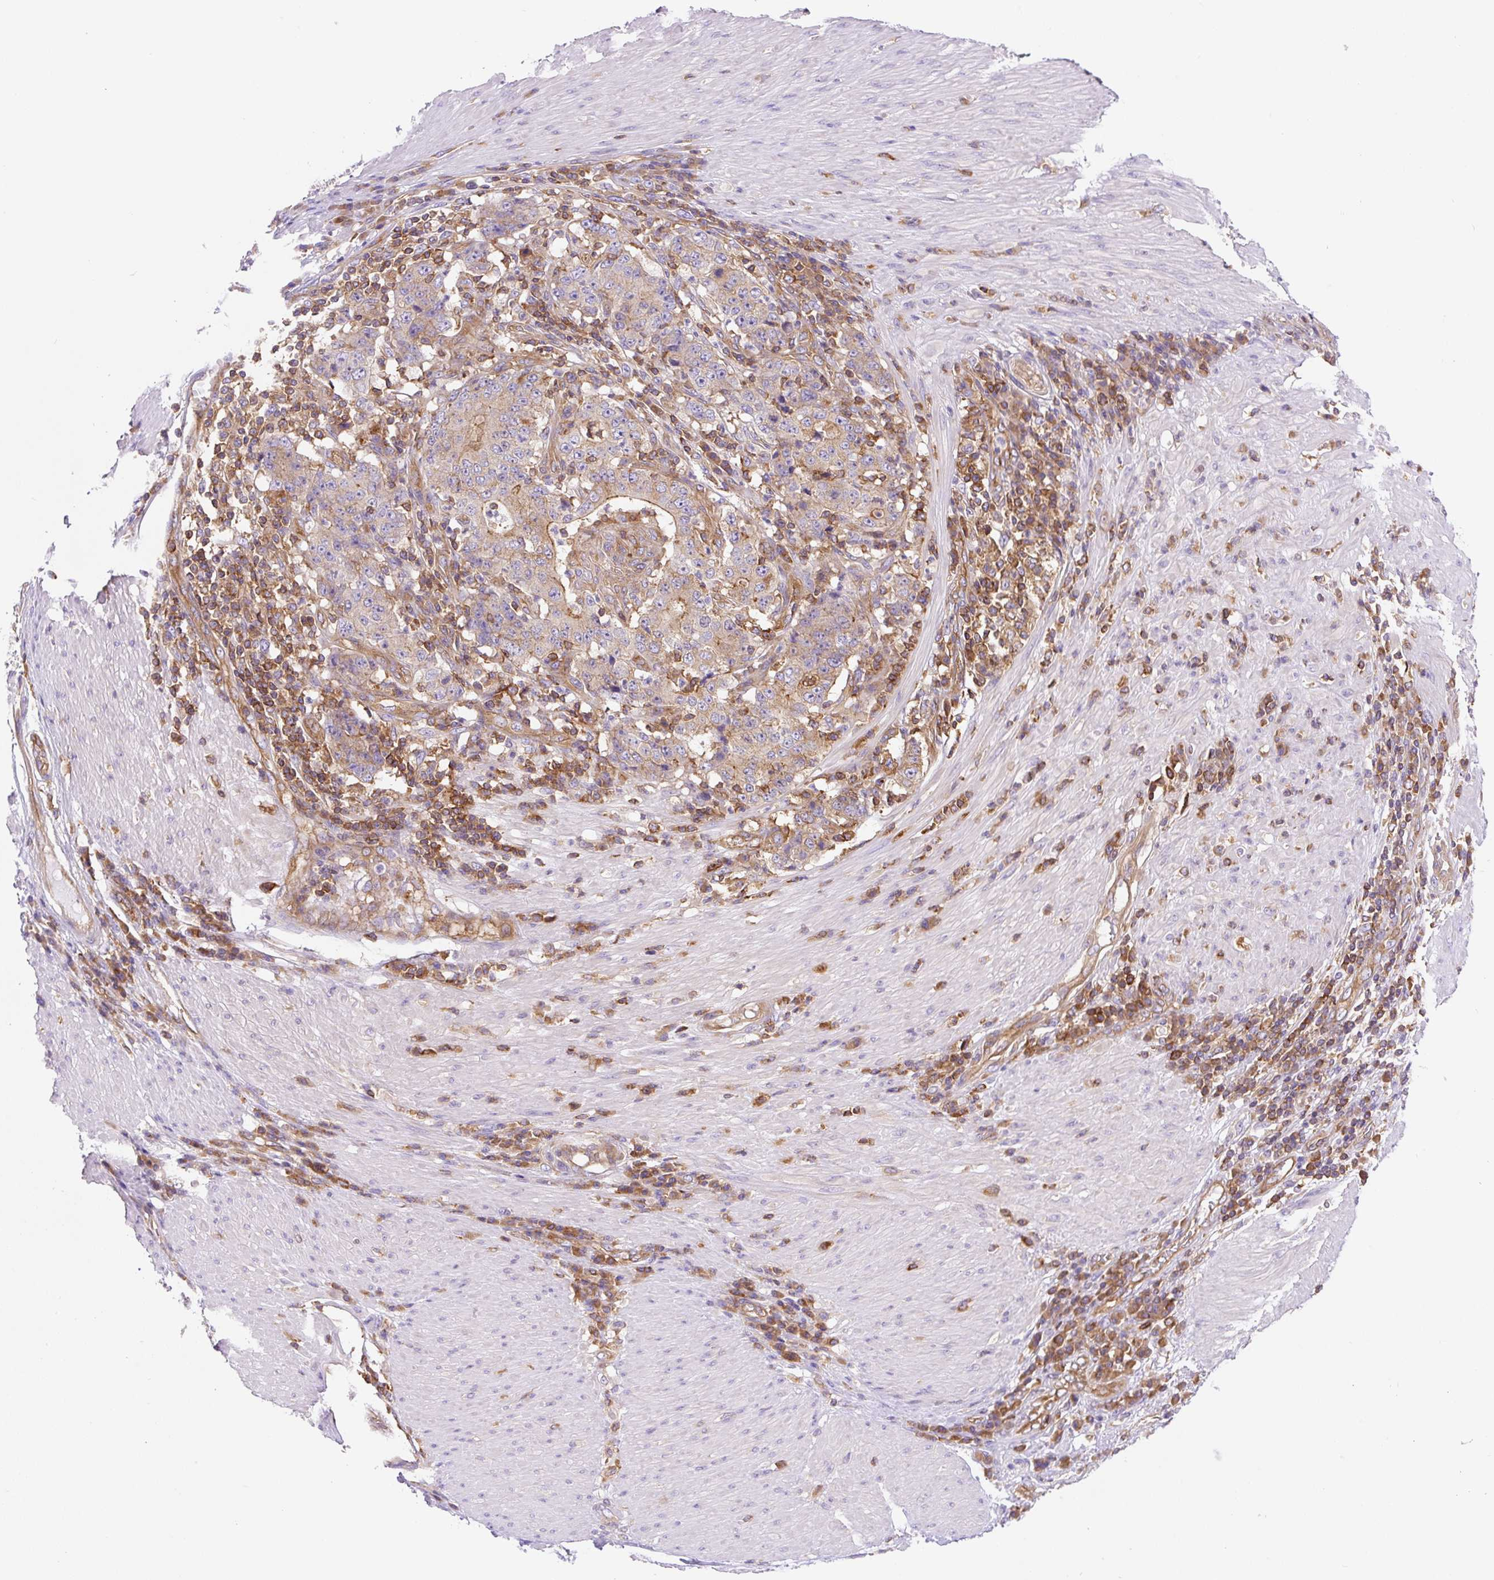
{"staining": {"intensity": "moderate", "quantity": "<25%", "location": "cytoplasmic/membranous"}, "tissue": "stomach cancer", "cell_type": "Tumor cells", "image_type": "cancer", "snomed": [{"axis": "morphology", "description": "Normal tissue, NOS"}, {"axis": "morphology", "description": "Adenocarcinoma, NOS"}, {"axis": "topography", "description": "Stomach, upper"}, {"axis": "topography", "description": "Stomach"}], "caption": "High-magnification brightfield microscopy of stomach adenocarcinoma stained with DAB (brown) and counterstained with hematoxylin (blue). tumor cells exhibit moderate cytoplasmic/membranous staining is identified in approximately<25% of cells. The staining was performed using DAB to visualize the protein expression in brown, while the nuclei were stained in blue with hematoxylin (Magnification: 20x).", "gene": "DNM2", "patient": {"sex": "male", "age": 59}}